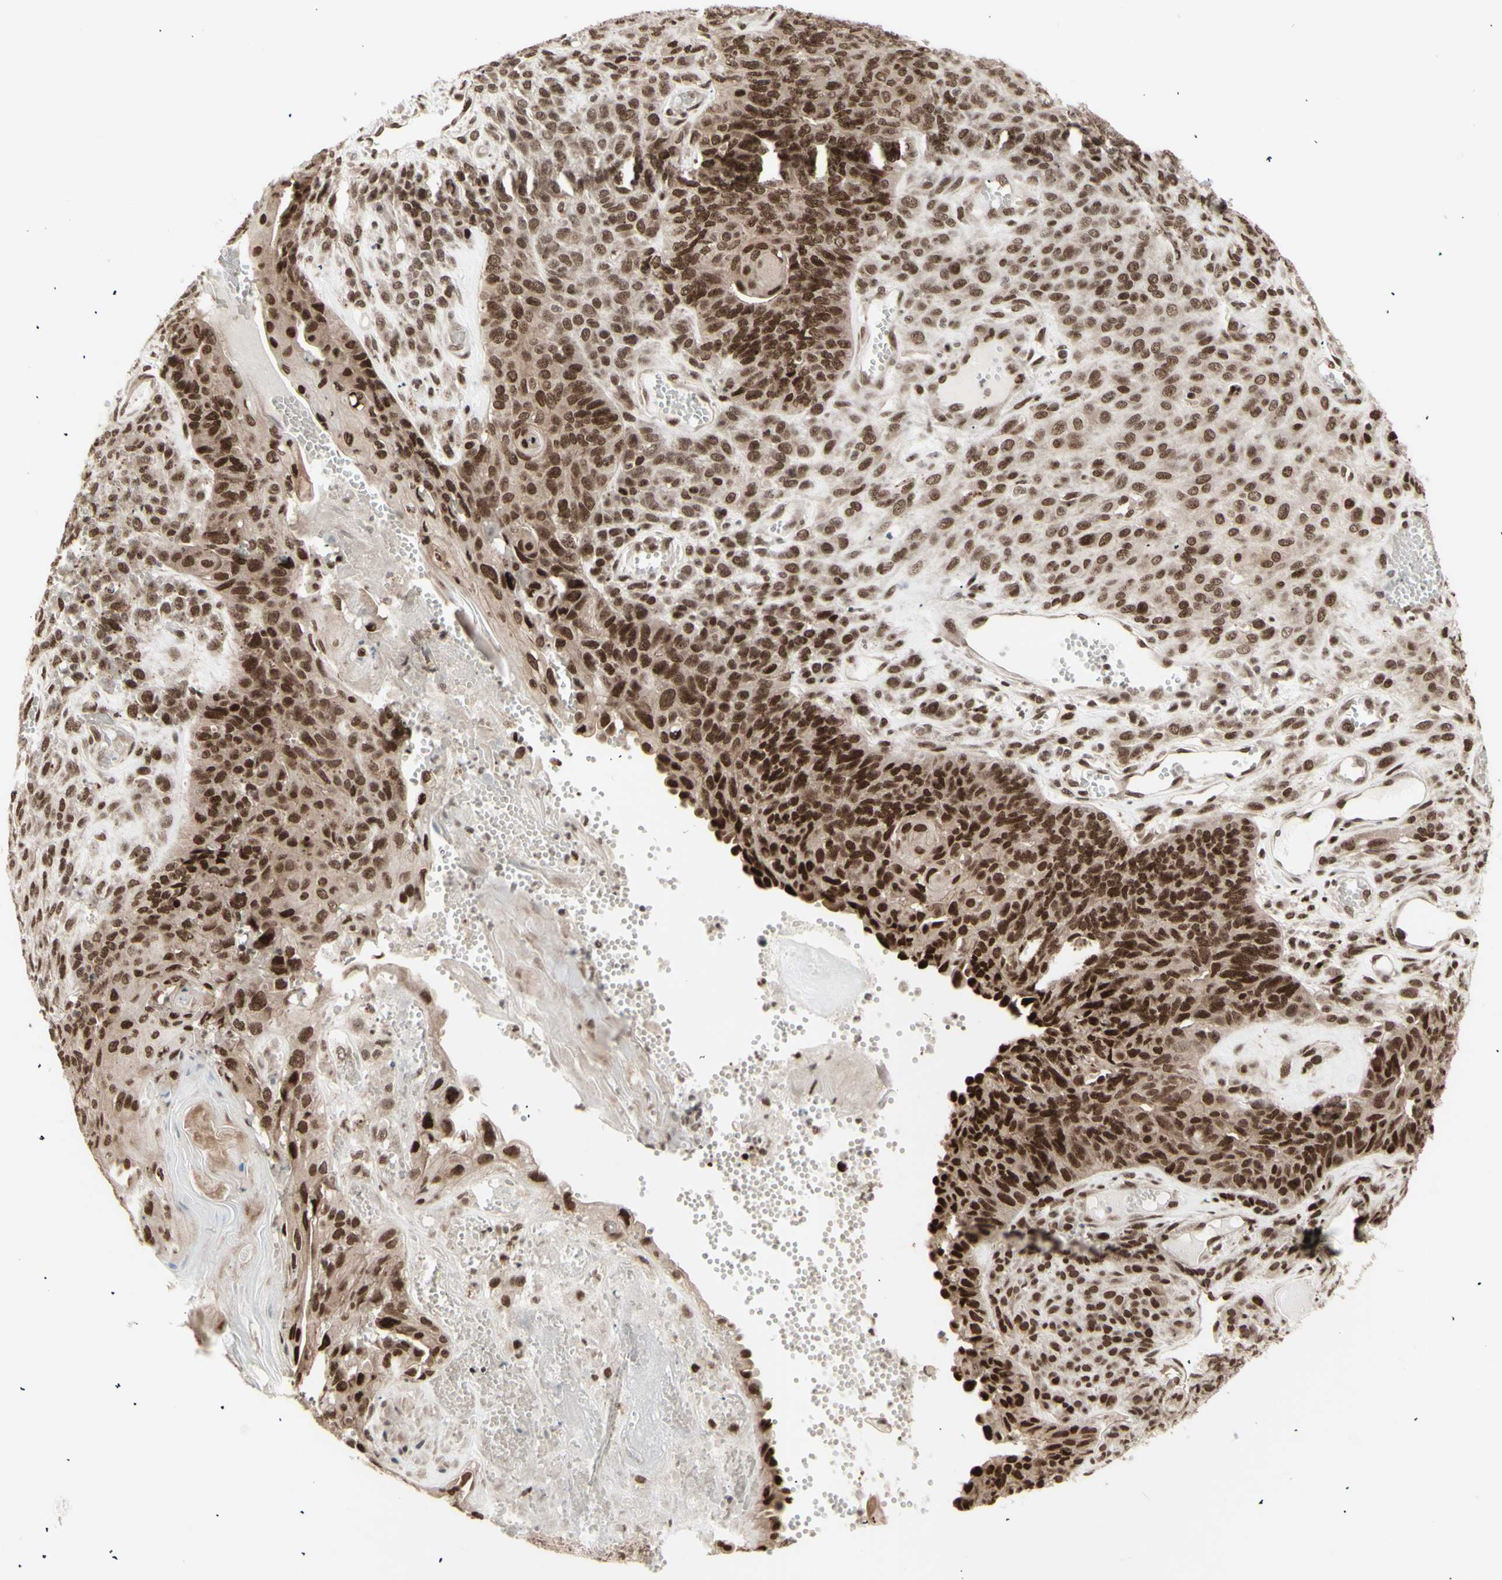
{"staining": {"intensity": "moderate", "quantity": "25%-75%", "location": "cytoplasmic/membranous,nuclear"}, "tissue": "endometrial cancer", "cell_type": "Tumor cells", "image_type": "cancer", "snomed": [{"axis": "morphology", "description": "Adenocarcinoma, NOS"}, {"axis": "topography", "description": "Endometrium"}], "caption": "An image of human endometrial cancer (adenocarcinoma) stained for a protein displays moderate cytoplasmic/membranous and nuclear brown staining in tumor cells.", "gene": "CBX1", "patient": {"sex": "female", "age": 32}}